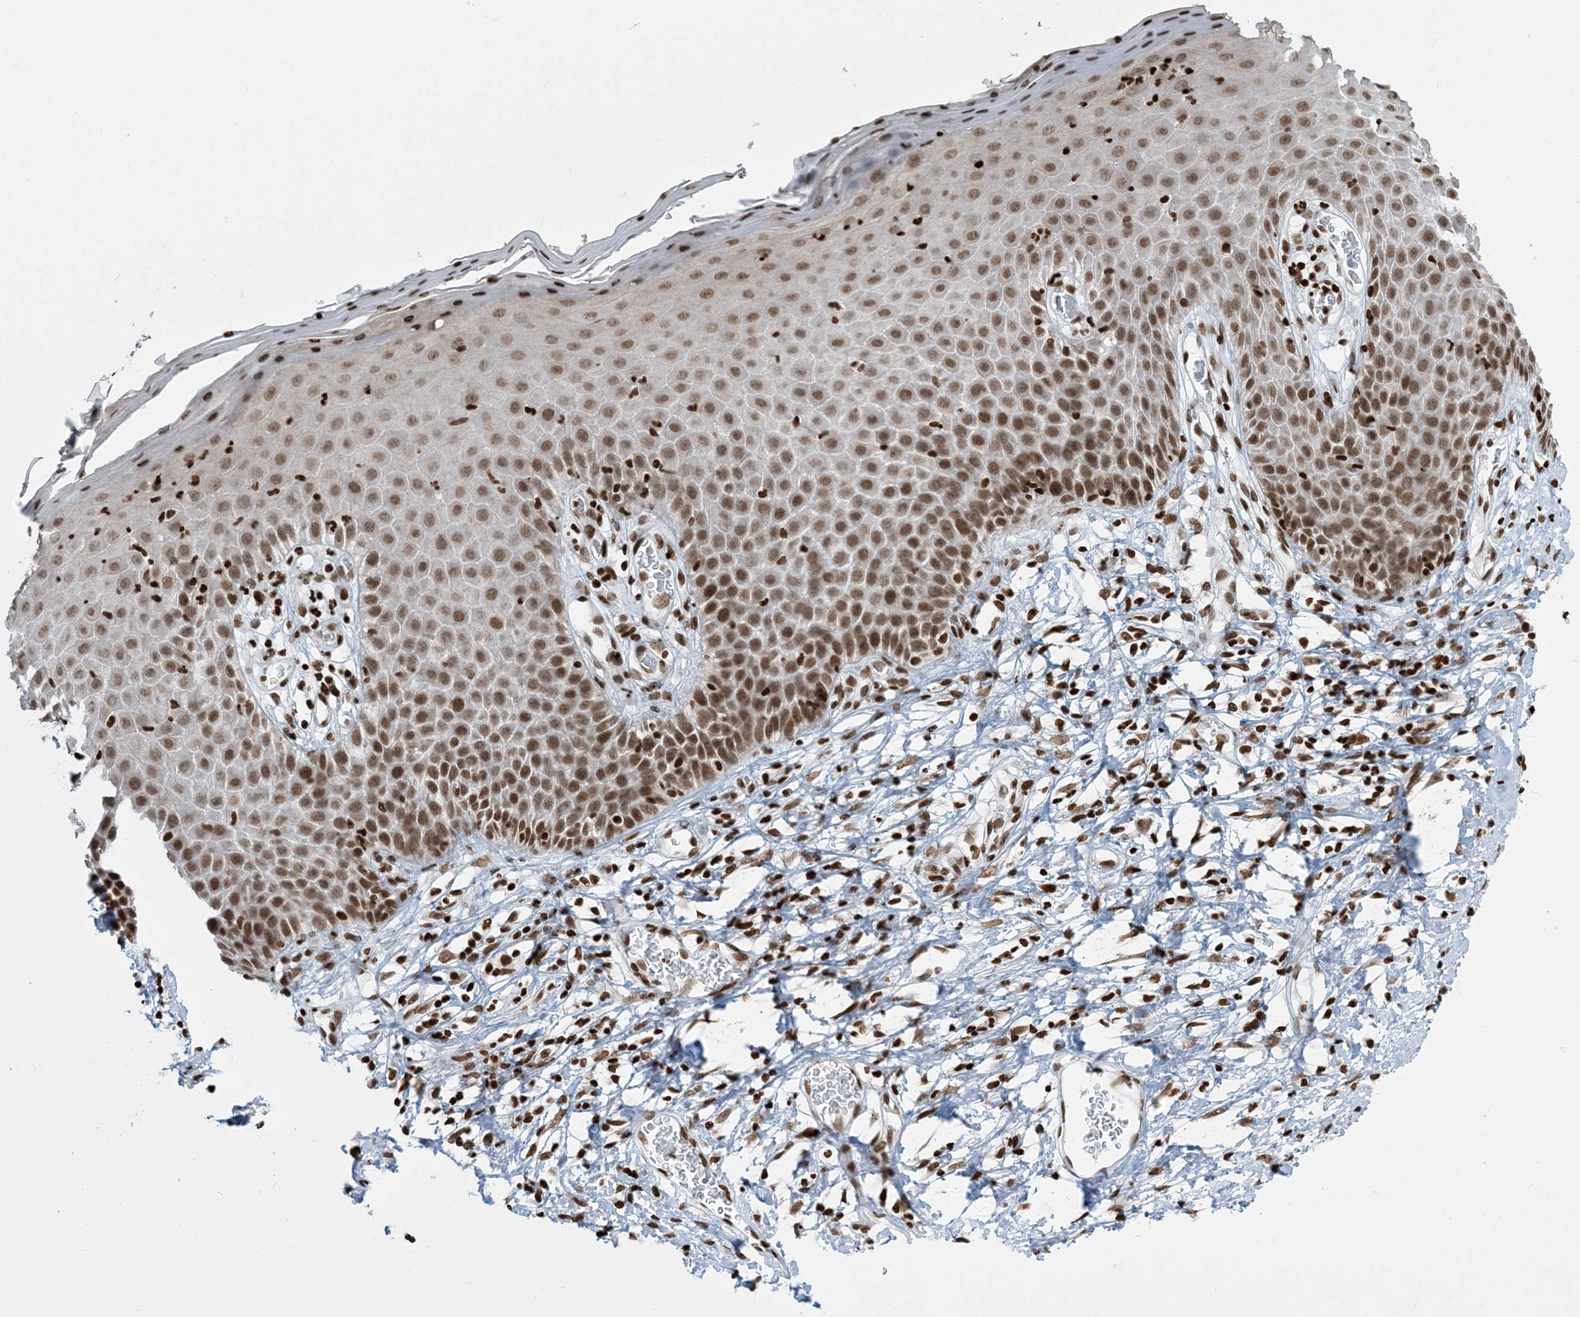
{"staining": {"intensity": "moderate", "quantity": ">75%", "location": "nuclear"}, "tissue": "skin", "cell_type": "Epidermal cells", "image_type": "normal", "snomed": [{"axis": "morphology", "description": "Normal tissue, NOS"}, {"axis": "topography", "description": "Vulva"}], "caption": "Skin stained for a protein shows moderate nuclear positivity in epidermal cells. The staining was performed using DAB to visualize the protein expression in brown, while the nuclei were stained in blue with hematoxylin (Magnification: 20x).", "gene": "H3", "patient": {"sex": "female", "age": 68}}